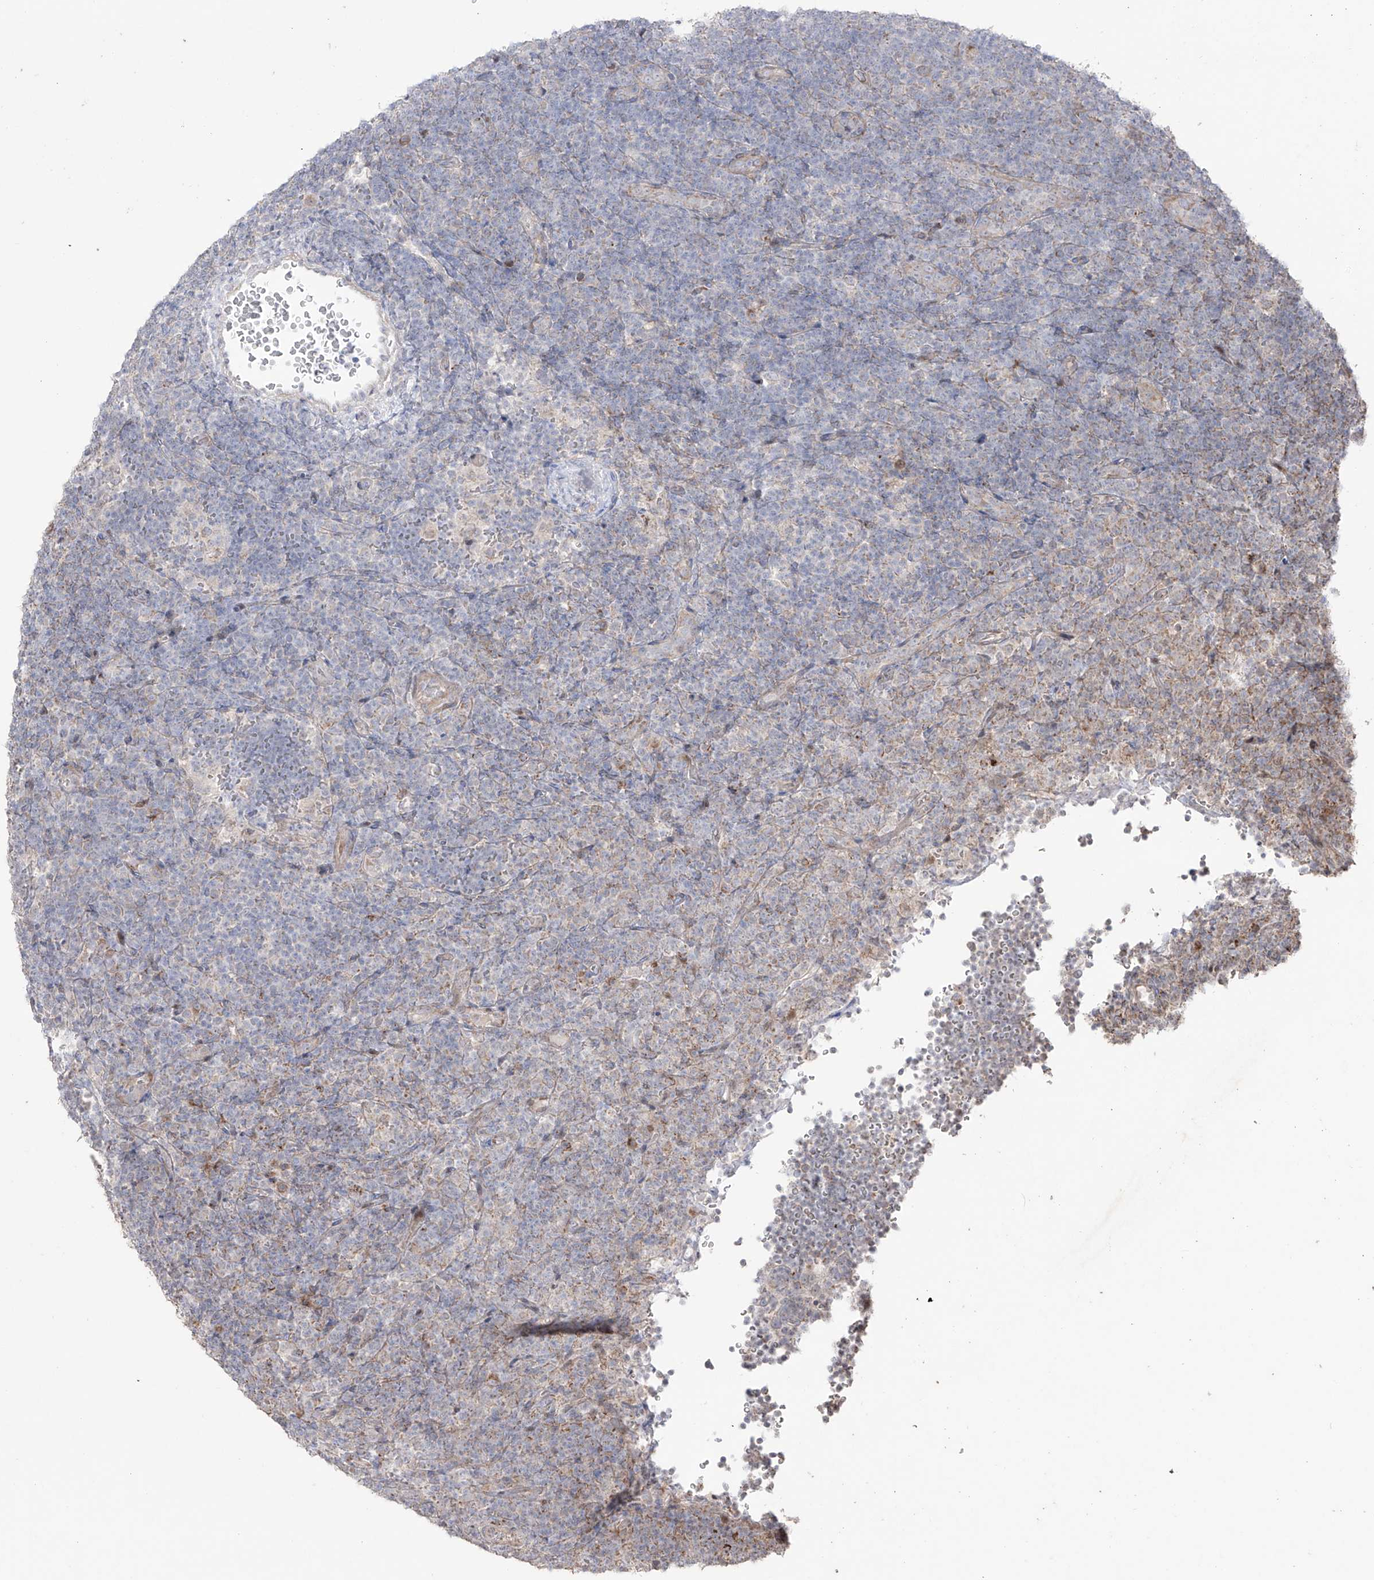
{"staining": {"intensity": "moderate", "quantity": ">75%", "location": "cytoplasmic/membranous"}, "tissue": "lymphoma", "cell_type": "Tumor cells", "image_type": "cancer", "snomed": [{"axis": "morphology", "description": "Hodgkin's disease, NOS"}, {"axis": "topography", "description": "Lymph node"}], "caption": "About >75% of tumor cells in lymphoma reveal moderate cytoplasmic/membranous protein positivity as visualized by brown immunohistochemical staining.", "gene": "YKT6", "patient": {"sex": "female", "age": 57}}